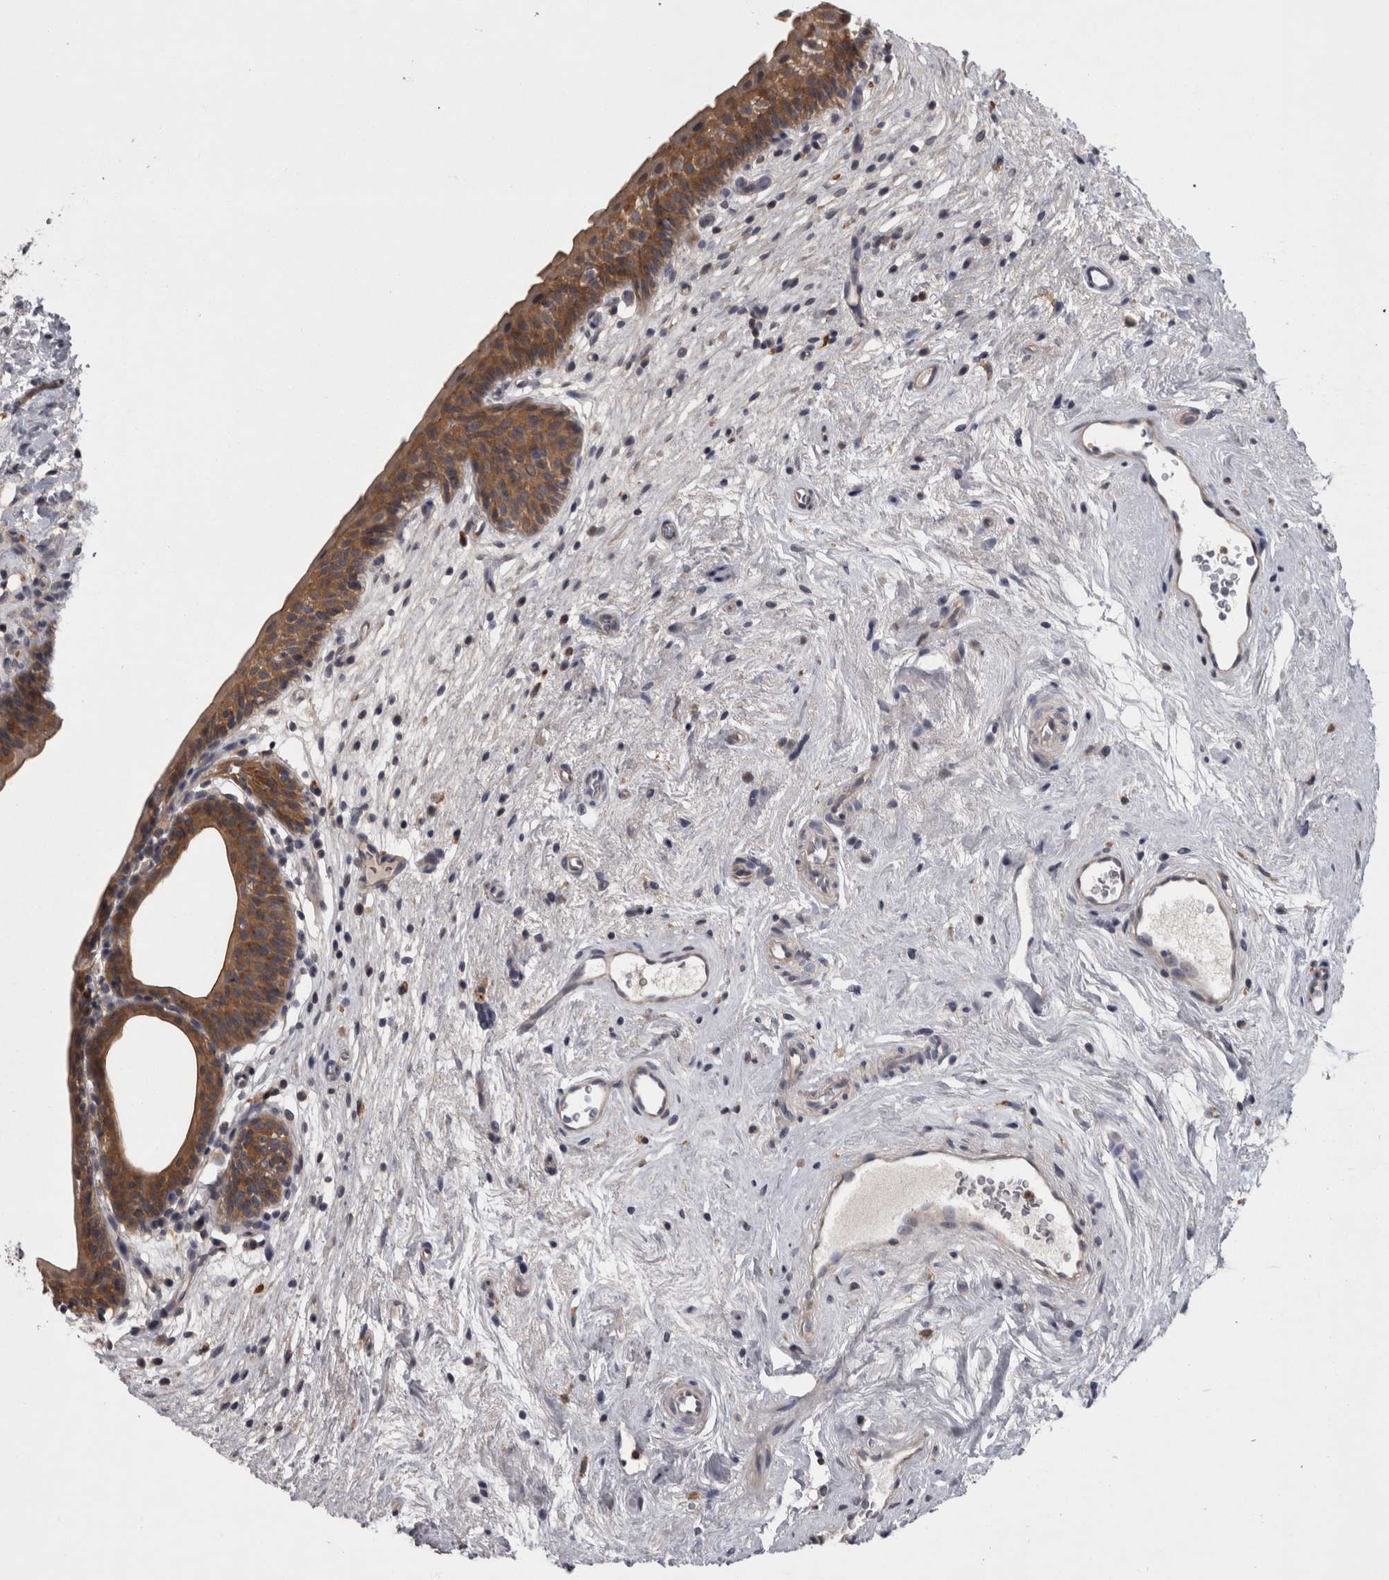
{"staining": {"intensity": "moderate", "quantity": ">75%", "location": "cytoplasmic/membranous"}, "tissue": "urinary bladder", "cell_type": "Urothelial cells", "image_type": "normal", "snomed": [{"axis": "morphology", "description": "Normal tissue, NOS"}, {"axis": "topography", "description": "Urinary bladder"}], "caption": "IHC histopathology image of normal human urinary bladder stained for a protein (brown), which demonstrates medium levels of moderate cytoplasmic/membranous staining in about >75% of urothelial cells.", "gene": "PRKCI", "patient": {"sex": "male", "age": 83}}